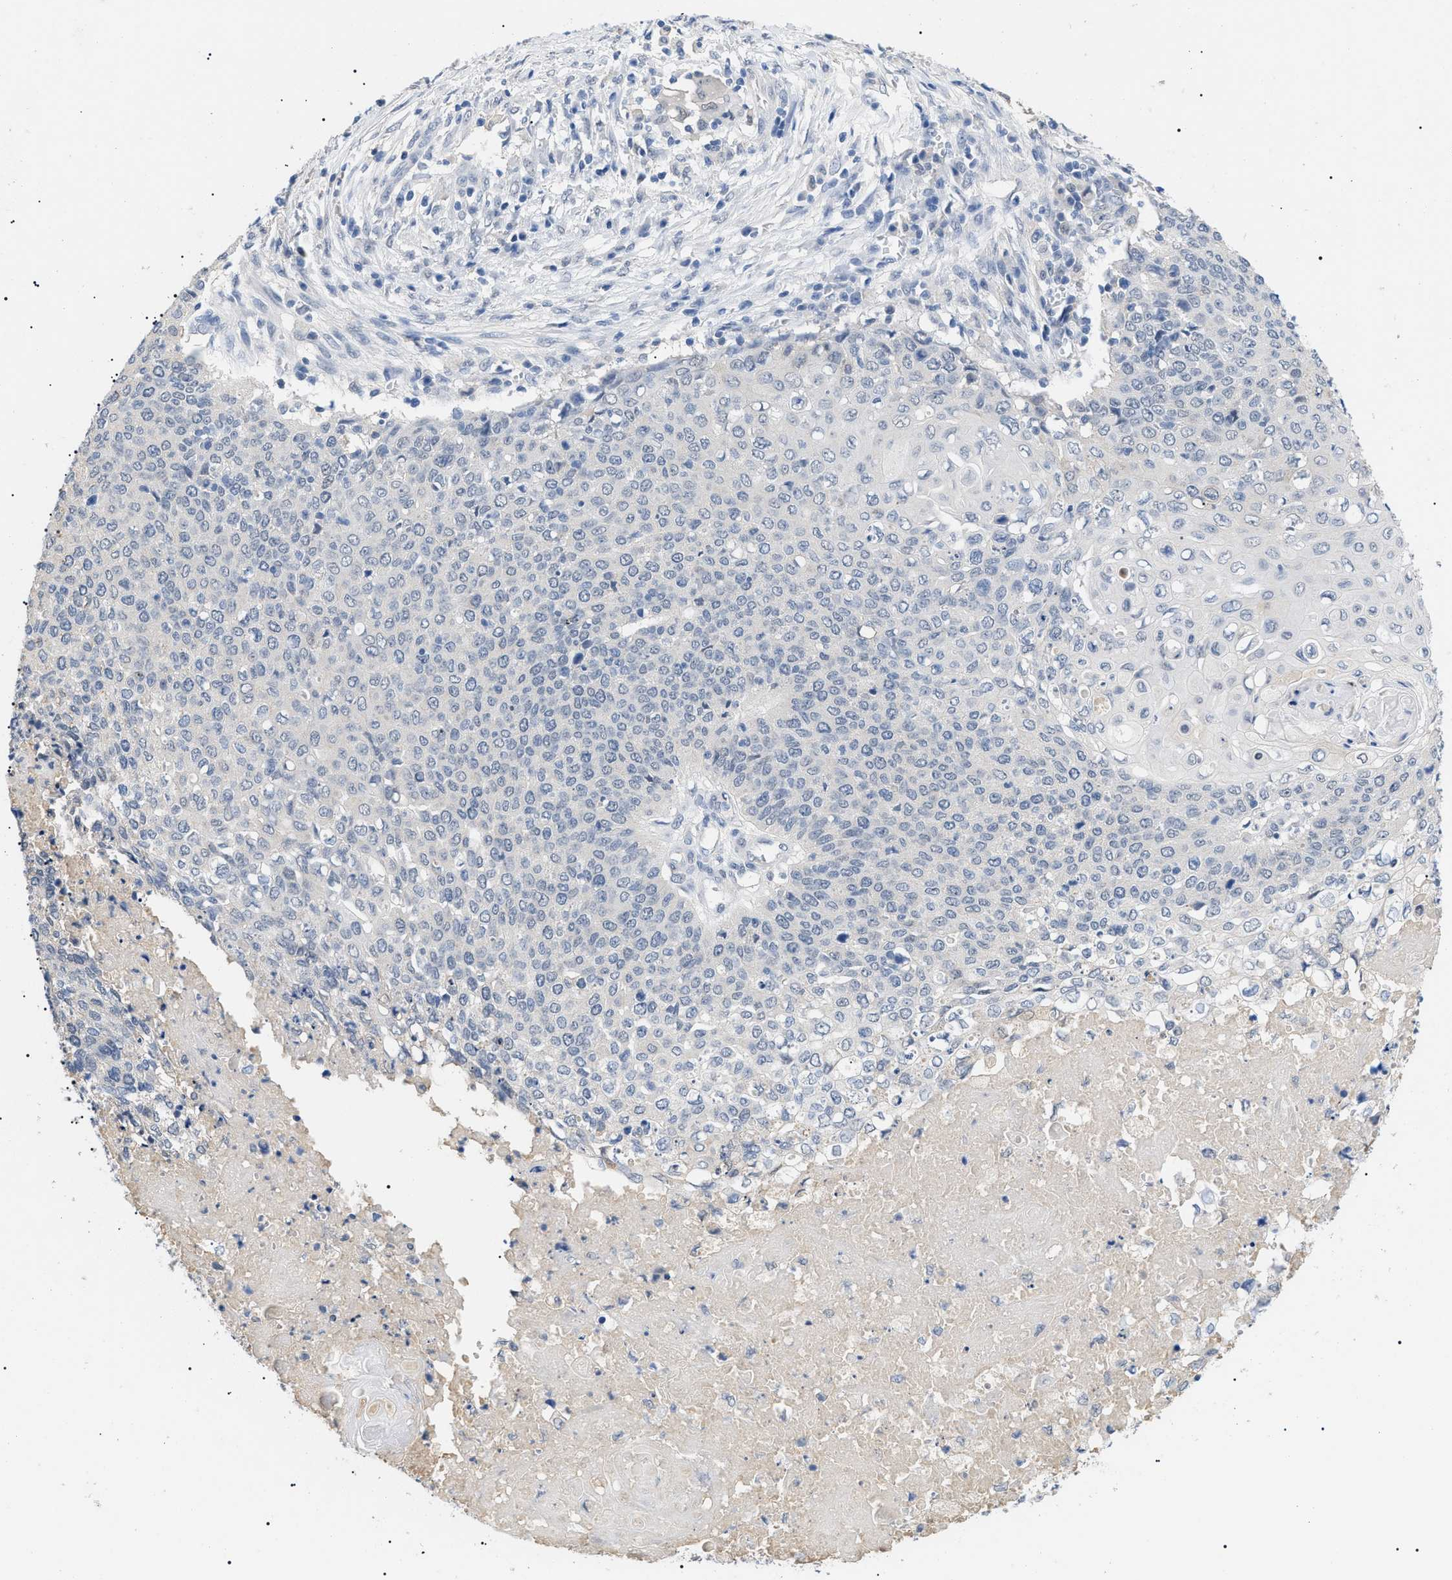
{"staining": {"intensity": "negative", "quantity": "none", "location": "none"}, "tissue": "cervical cancer", "cell_type": "Tumor cells", "image_type": "cancer", "snomed": [{"axis": "morphology", "description": "Squamous cell carcinoma, NOS"}, {"axis": "topography", "description": "Cervix"}], "caption": "Human squamous cell carcinoma (cervical) stained for a protein using IHC shows no staining in tumor cells.", "gene": "PRRT2", "patient": {"sex": "female", "age": 39}}